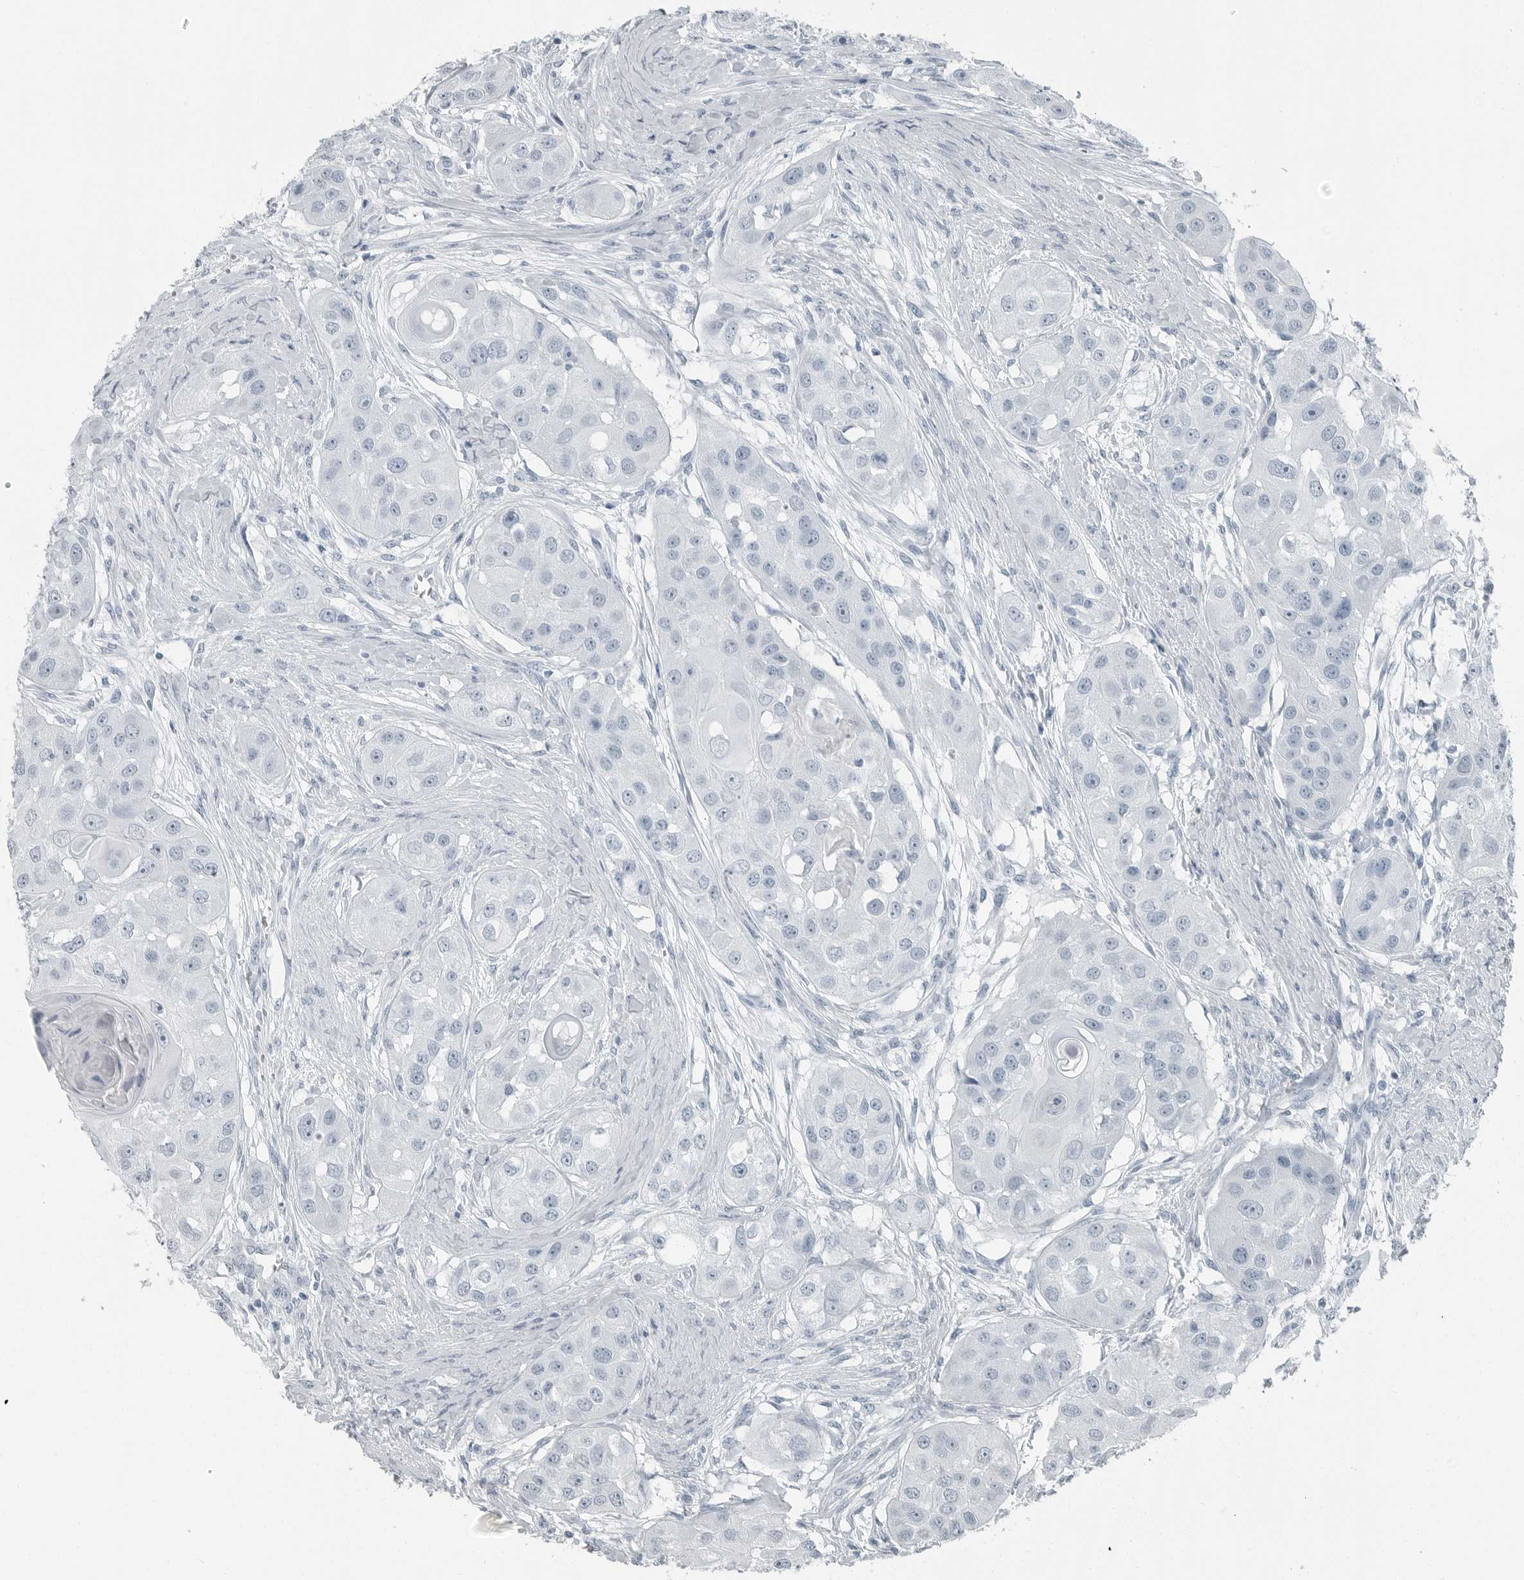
{"staining": {"intensity": "negative", "quantity": "none", "location": "none"}, "tissue": "head and neck cancer", "cell_type": "Tumor cells", "image_type": "cancer", "snomed": [{"axis": "morphology", "description": "Normal tissue, NOS"}, {"axis": "morphology", "description": "Squamous cell carcinoma, NOS"}, {"axis": "topography", "description": "Skeletal muscle"}, {"axis": "topography", "description": "Head-Neck"}], "caption": "Immunohistochemistry (IHC) of squamous cell carcinoma (head and neck) reveals no positivity in tumor cells.", "gene": "FABP6", "patient": {"sex": "male", "age": 51}}